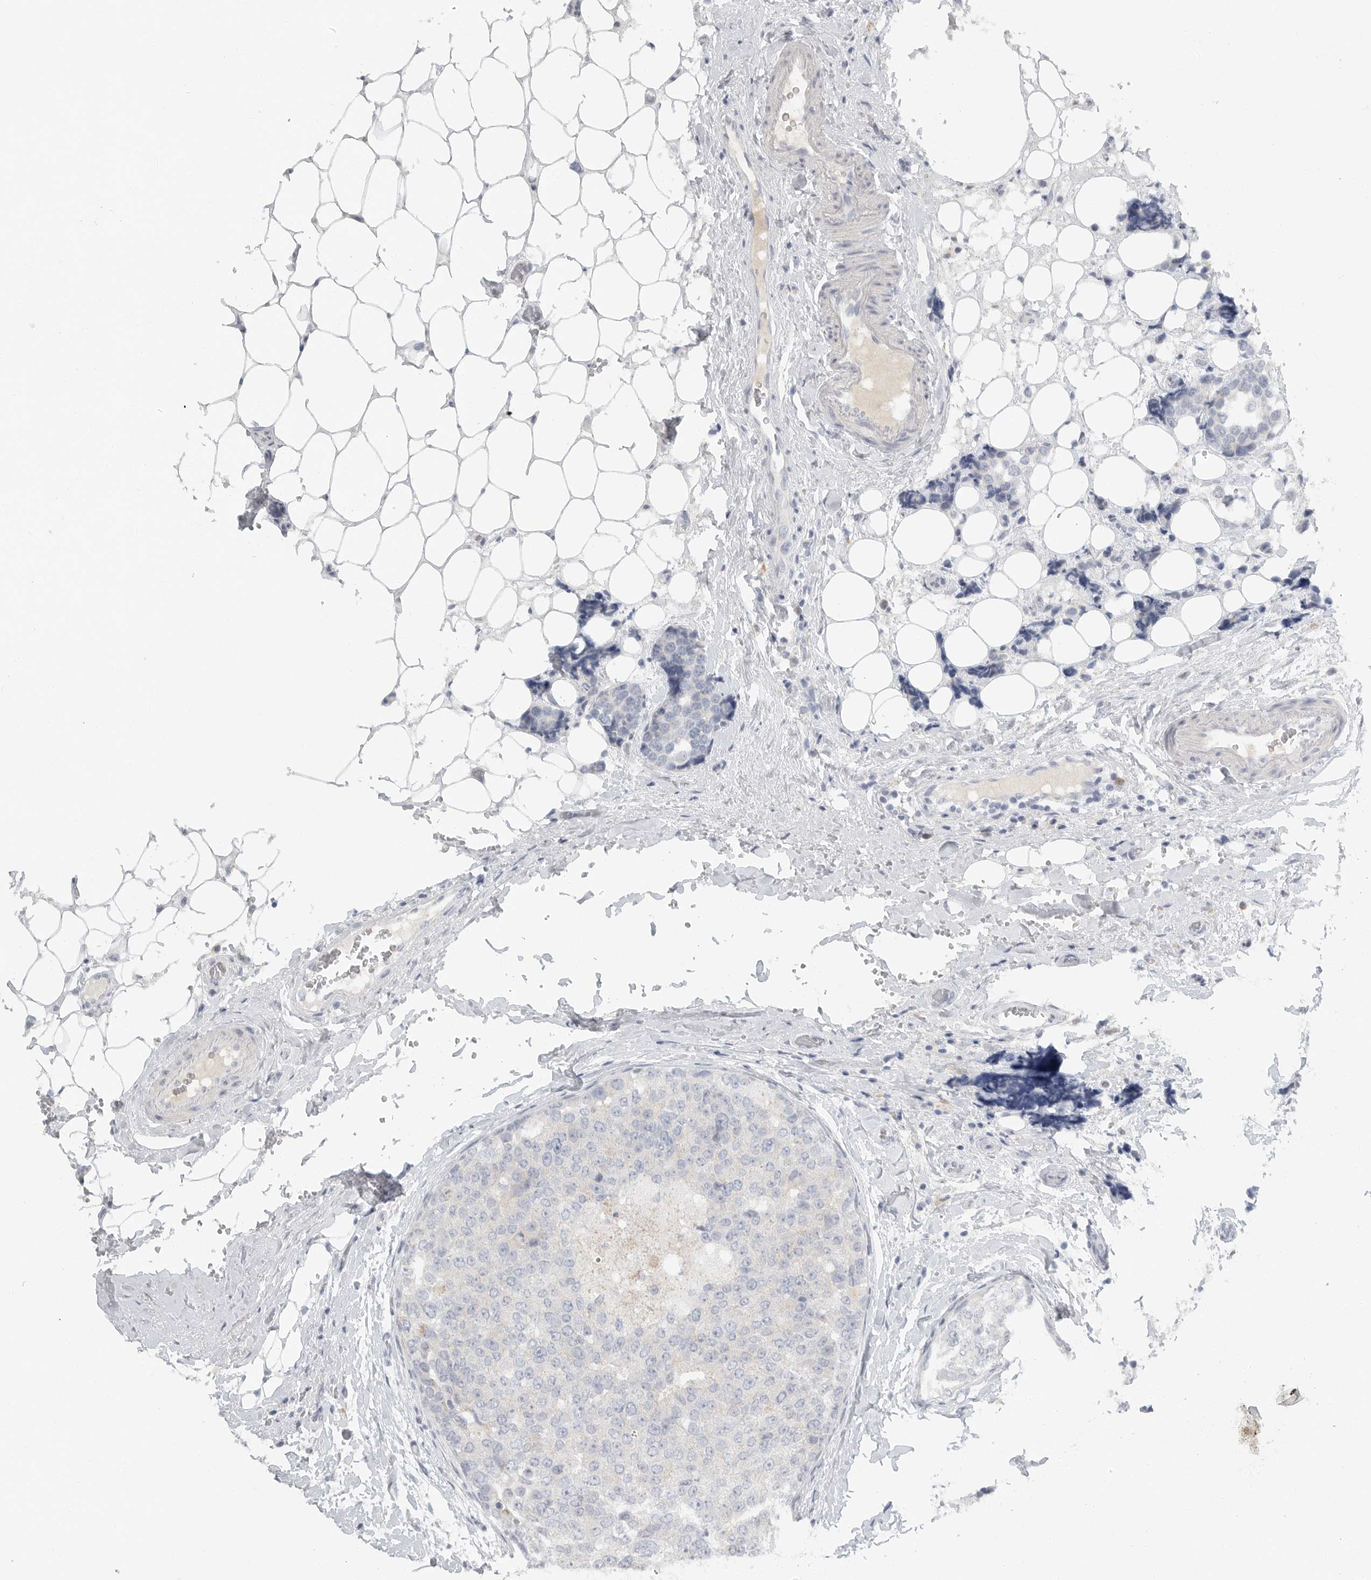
{"staining": {"intensity": "negative", "quantity": "none", "location": "none"}, "tissue": "breast cancer", "cell_type": "Tumor cells", "image_type": "cancer", "snomed": [{"axis": "morphology", "description": "Normal tissue, NOS"}, {"axis": "morphology", "description": "Duct carcinoma"}, {"axis": "topography", "description": "Breast"}], "caption": "Immunohistochemical staining of human infiltrating ductal carcinoma (breast) displays no significant positivity in tumor cells.", "gene": "PAM", "patient": {"sex": "female", "age": 43}}